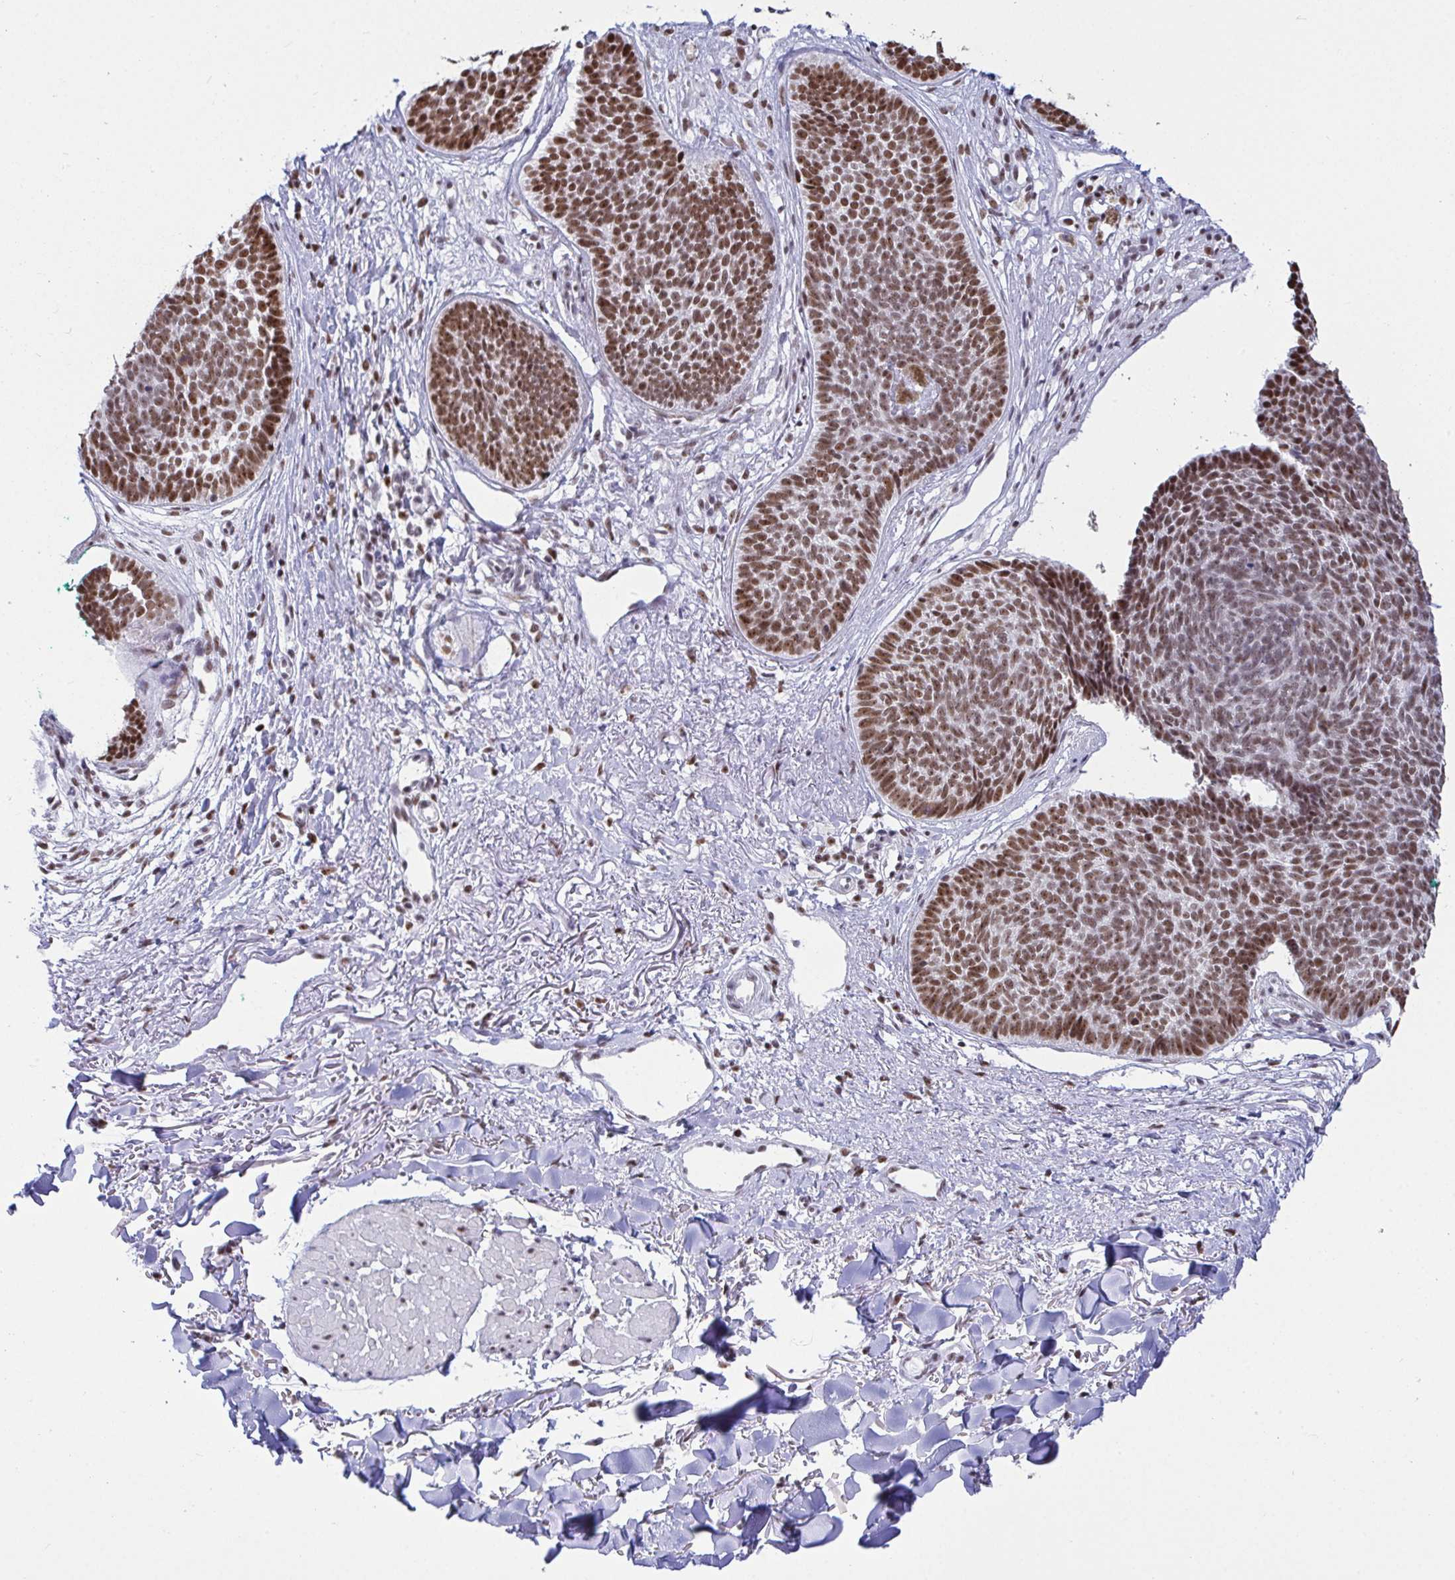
{"staining": {"intensity": "moderate", "quantity": ">75%", "location": "nuclear"}, "tissue": "skin cancer", "cell_type": "Tumor cells", "image_type": "cancer", "snomed": [{"axis": "morphology", "description": "Basal cell carcinoma"}, {"axis": "topography", "description": "Skin"}, {"axis": "topography", "description": "Skin of neck"}, {"axis": "topography", "description": "Skin of shoulder"}, {"axis": "topography", "description": "Skin of back"}], "caption": "An immunohistochemistry micrograph of neoplastic tissue is shown. Protein staining in brown highlights moderate nuclear positivity in skin basal cell carcinoma within tumor cells.", "gene": "SUPT16H", "patient": {"sex": "male", "age": 80}}